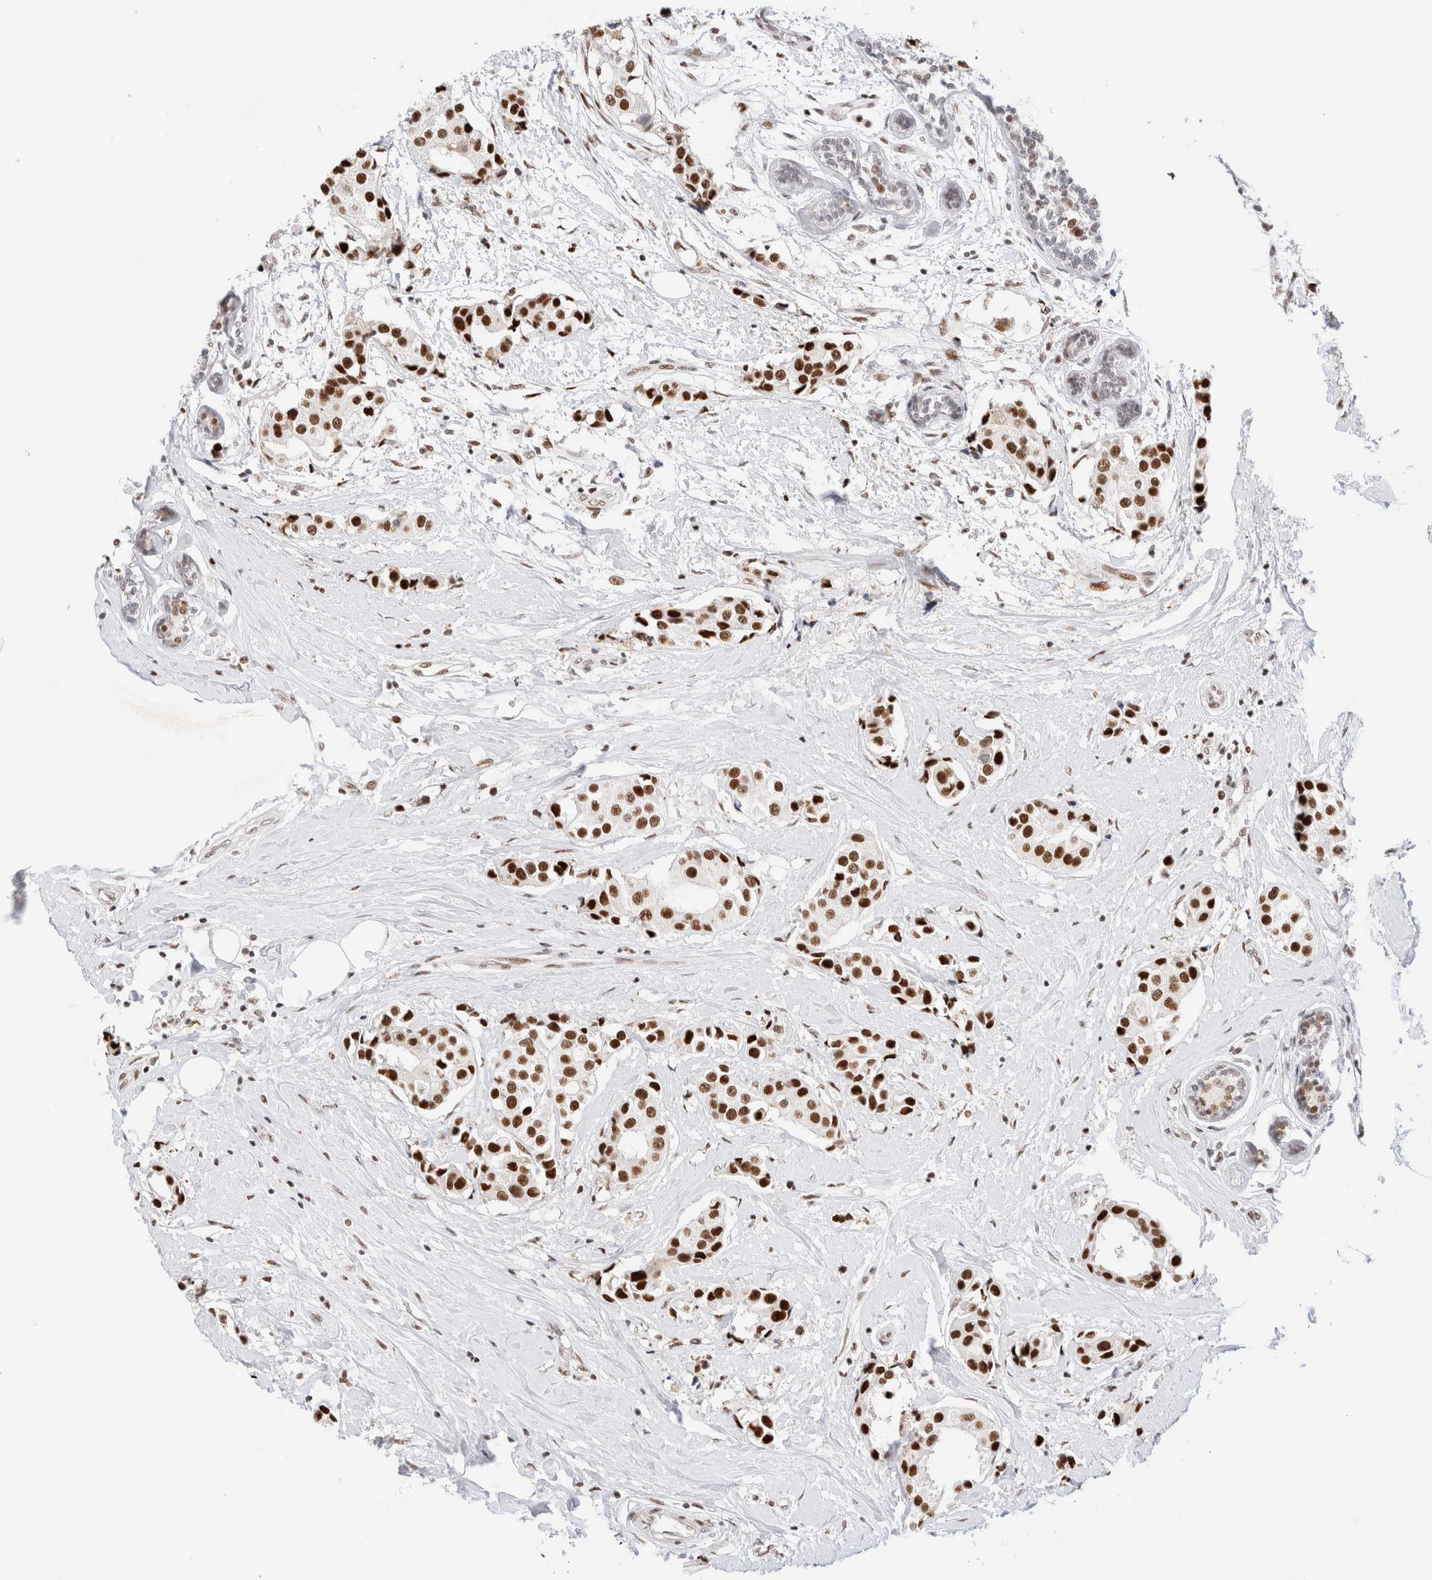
{"staining": {"intensity": "strong", "quantity": ">75%", "location": "nuclear"}, "tissue": "breast cancer", "cell_type": "Tumor cells", "image_type": "cancer", "snomed": [{"axis": "morphology", "description": "Normal tissue, NOS"}, {"axis": "morphology", "description": "Duct carcinoma"}, {"axis": "topography", "description": "Breast"}], "caption": "High-power microscopy captured an immunohistochemistry micrograph of breast cancer, revealing strong nuclear staining in about >75% of tumor cells.", "gene": "ZNF282", "patient": {"sex": "female", "age": 39}}